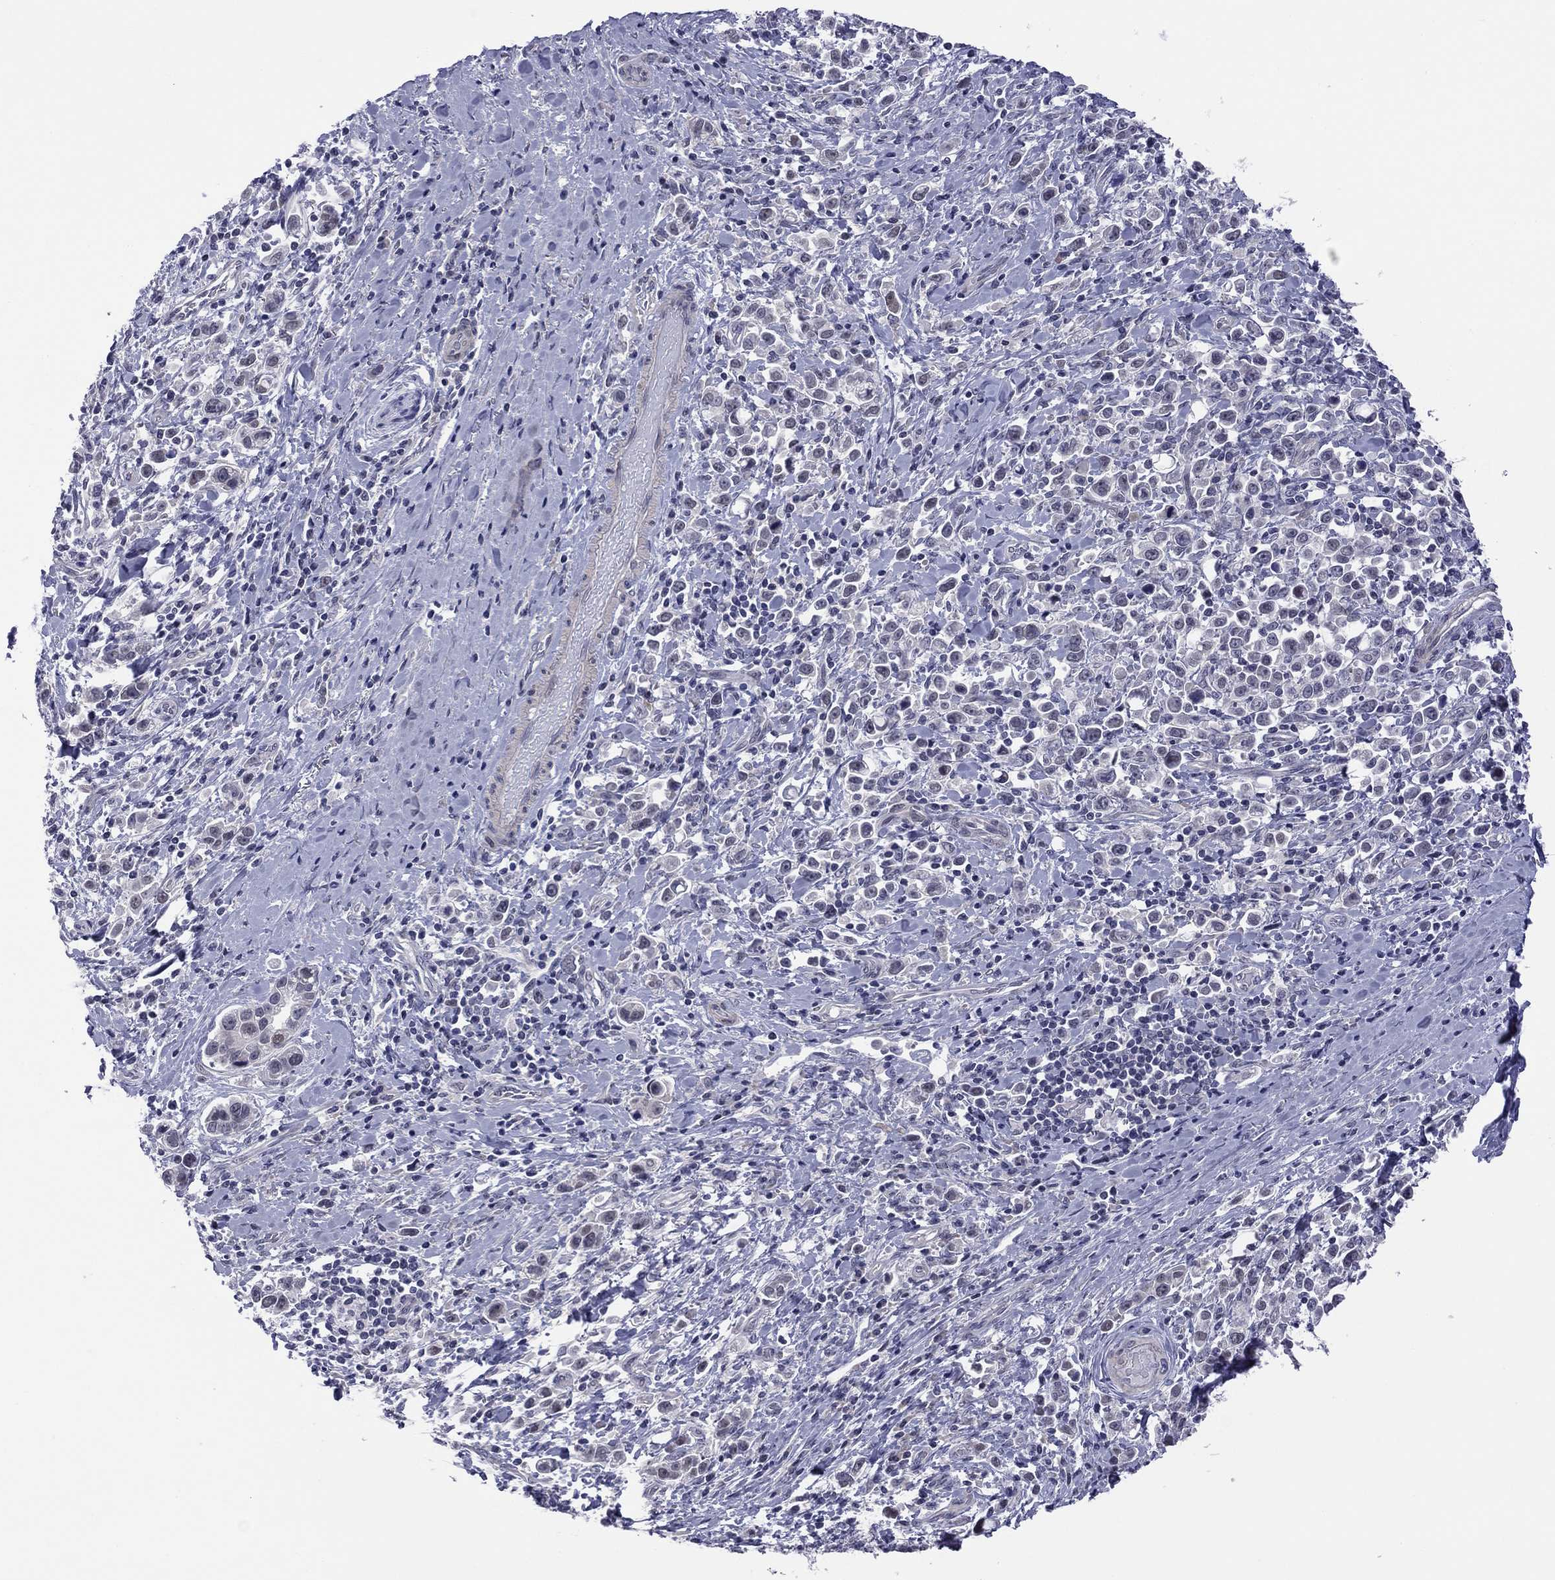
{"staining": {"intensity": "negative", "quantity": "none", "location": "none"}, "tissue": "stomach cancer", "cell_type": "Tumor cells", "image_type": "cancer", "snomed": [{"axis": "morphology", "description": "Adenocarcinoma, NOS"}, {"axis": "topography", "description": "Stomach"}], "caption": "The micrograph exhibits no staining of tumor cells in stomach cancer. (Brightfield microscopy of DAB (3,3'-diaminobenzidine) immunohistochemistry at high magnification).", "gene": "POU5F2", "patient": {"sex": "male", "age": 93}}